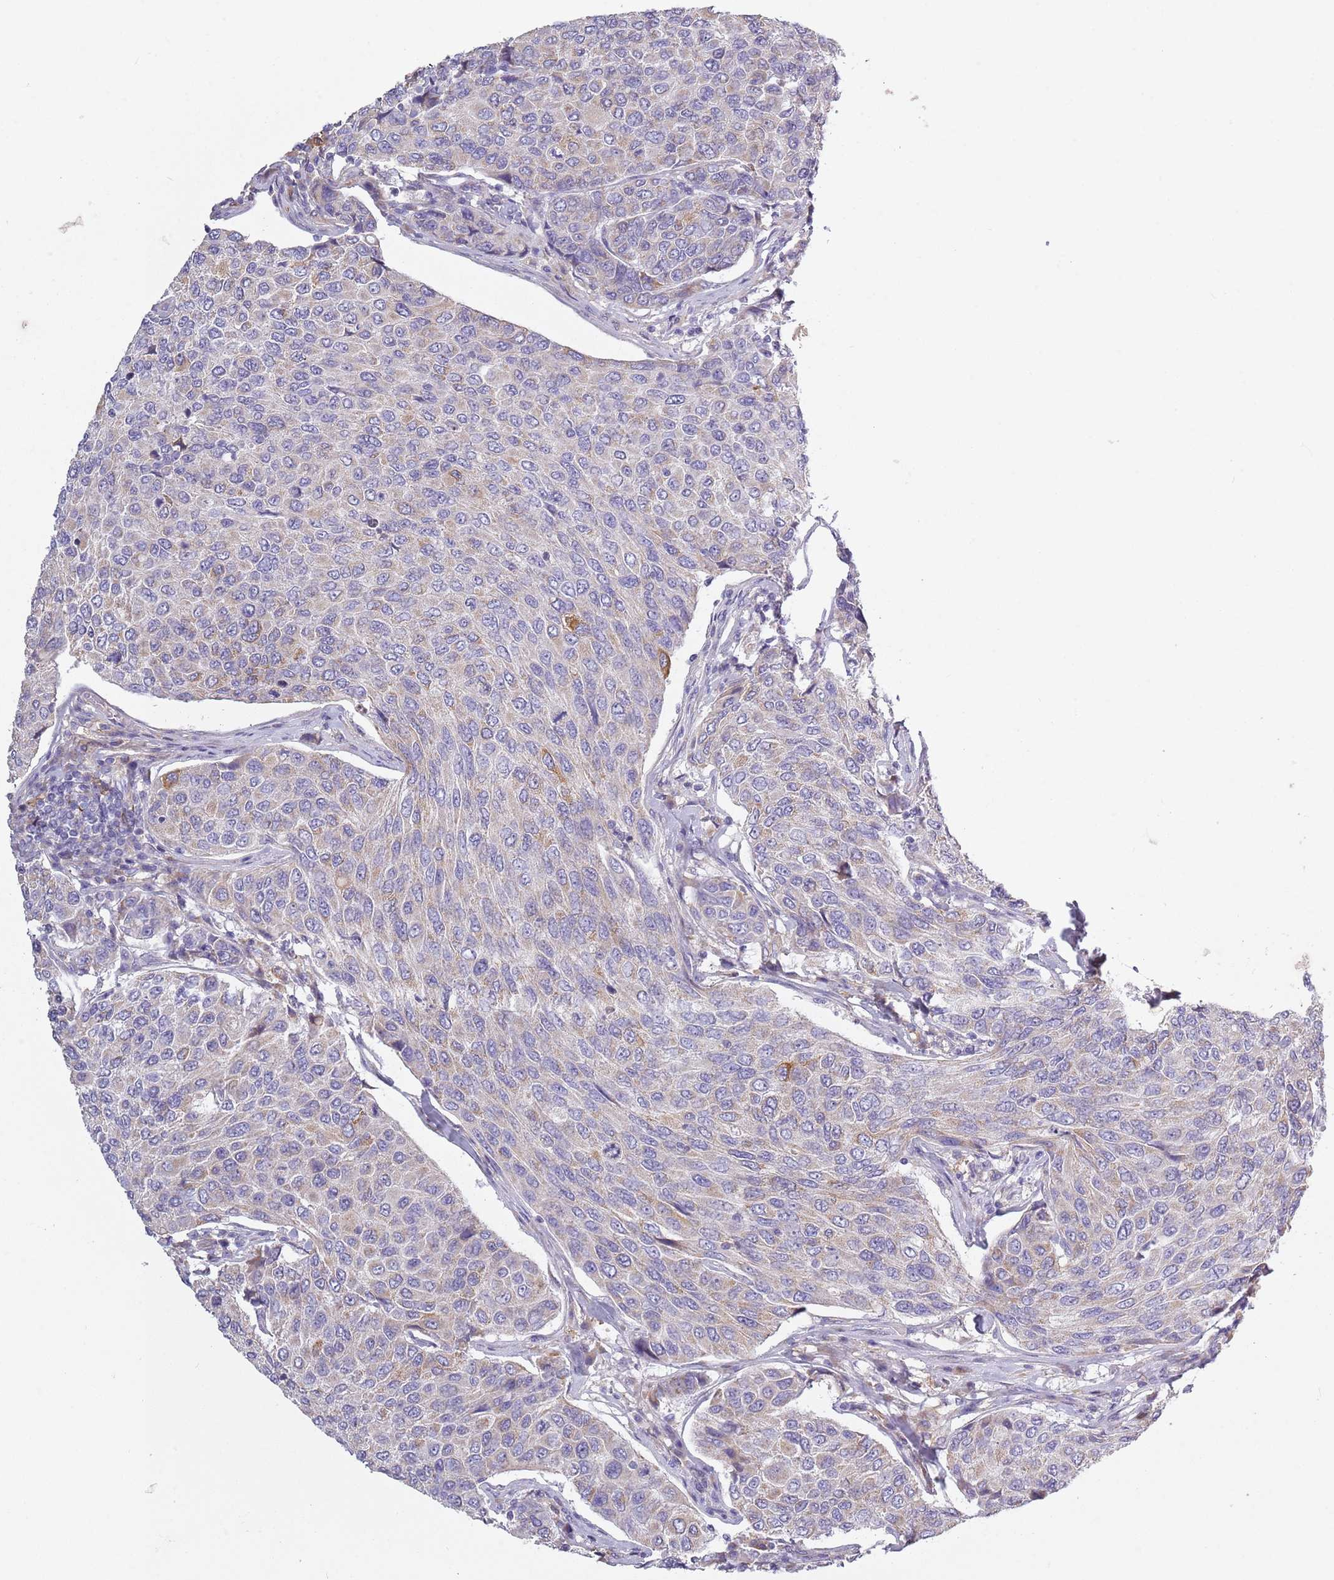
{"staining": {"intensity": "weak", "quantity": "25%-75%", "location": "cytoplasmic/membranous"}, "tissue": "breast cancer", "cell_type": "Tumor cells", "image_type": "cancer", "snomed": [{"axis": "morphology", "description": "Duct carcinoma"}, {"axis": "topography", "description": "Breast"}], "caption": "Protein expression analysis of intraductal carcinoma (breast) shows weak cytoplasmic/membranous positivity in about 25%-75% of tumor cells.", "gene": "COQ5", "patient": {"sex": "female", "age": 55}}